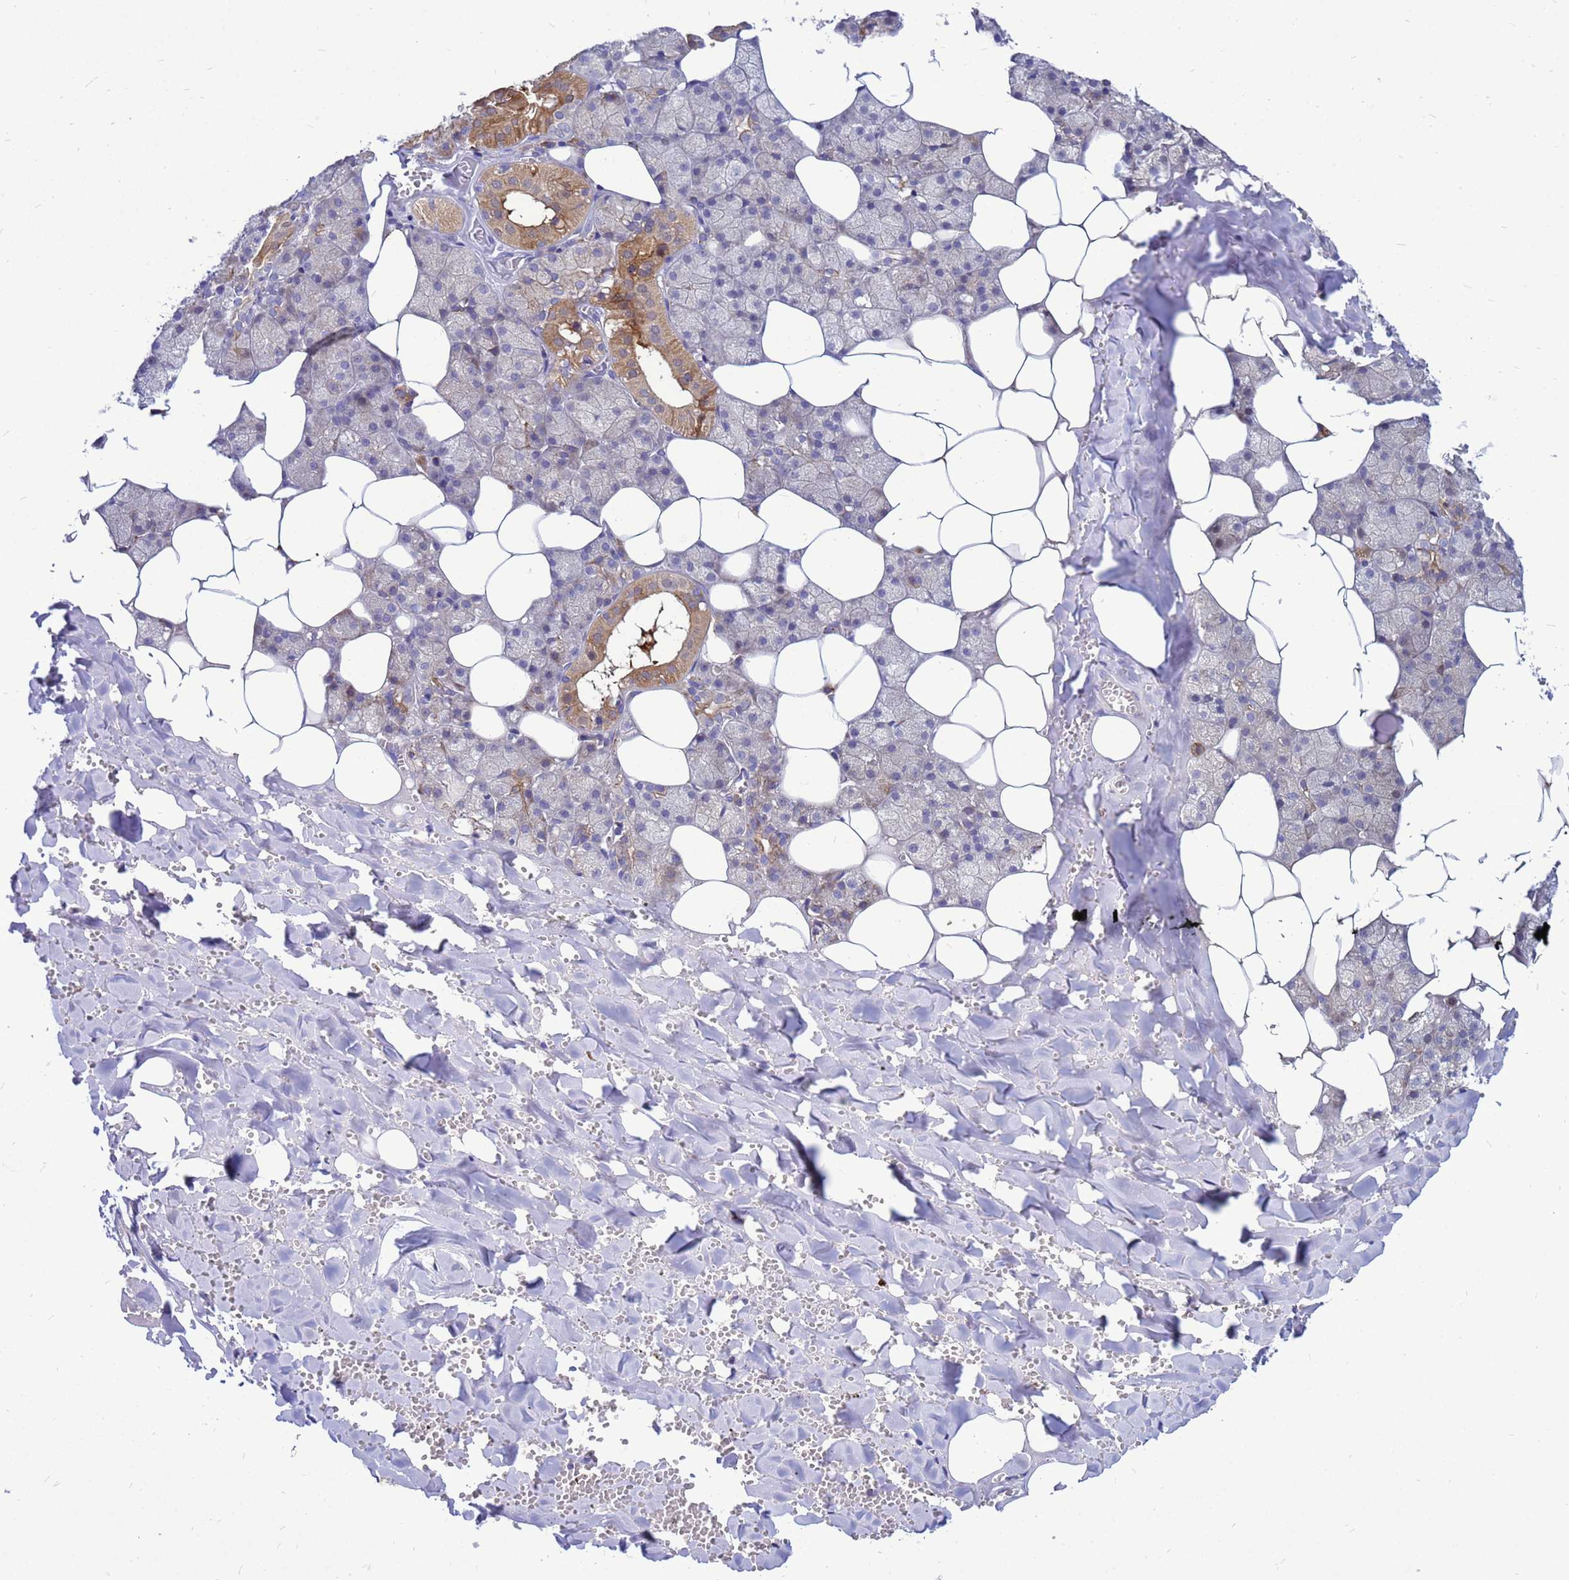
{"staining": {"intensity": "moderate", "quantity": "<25%", "location": "cytoplasmic/membranous"}, "tissue": "salivary gland", "cell_type": "Glandular cells", "image_type": "normal", "snomed": [{"axis": "morphology", "description": "Normal tissue, NOS"}, {"axis": "topography", "description": "Salivary gland"}], "caption": "Glandular cells reveal low levels of moderate cytoplasmic/membranous positivity in about <25% of cells in benign salivary gland. The staining was performed using DAB (3,3'-diaminobenzidine) to visualize the protein expression in brown, while the nuclei were stained in blue with hematoxylin (Magnification: 20x).", "gene": "FHIP1A", "patient": {"sex": "male", "age": 62}}